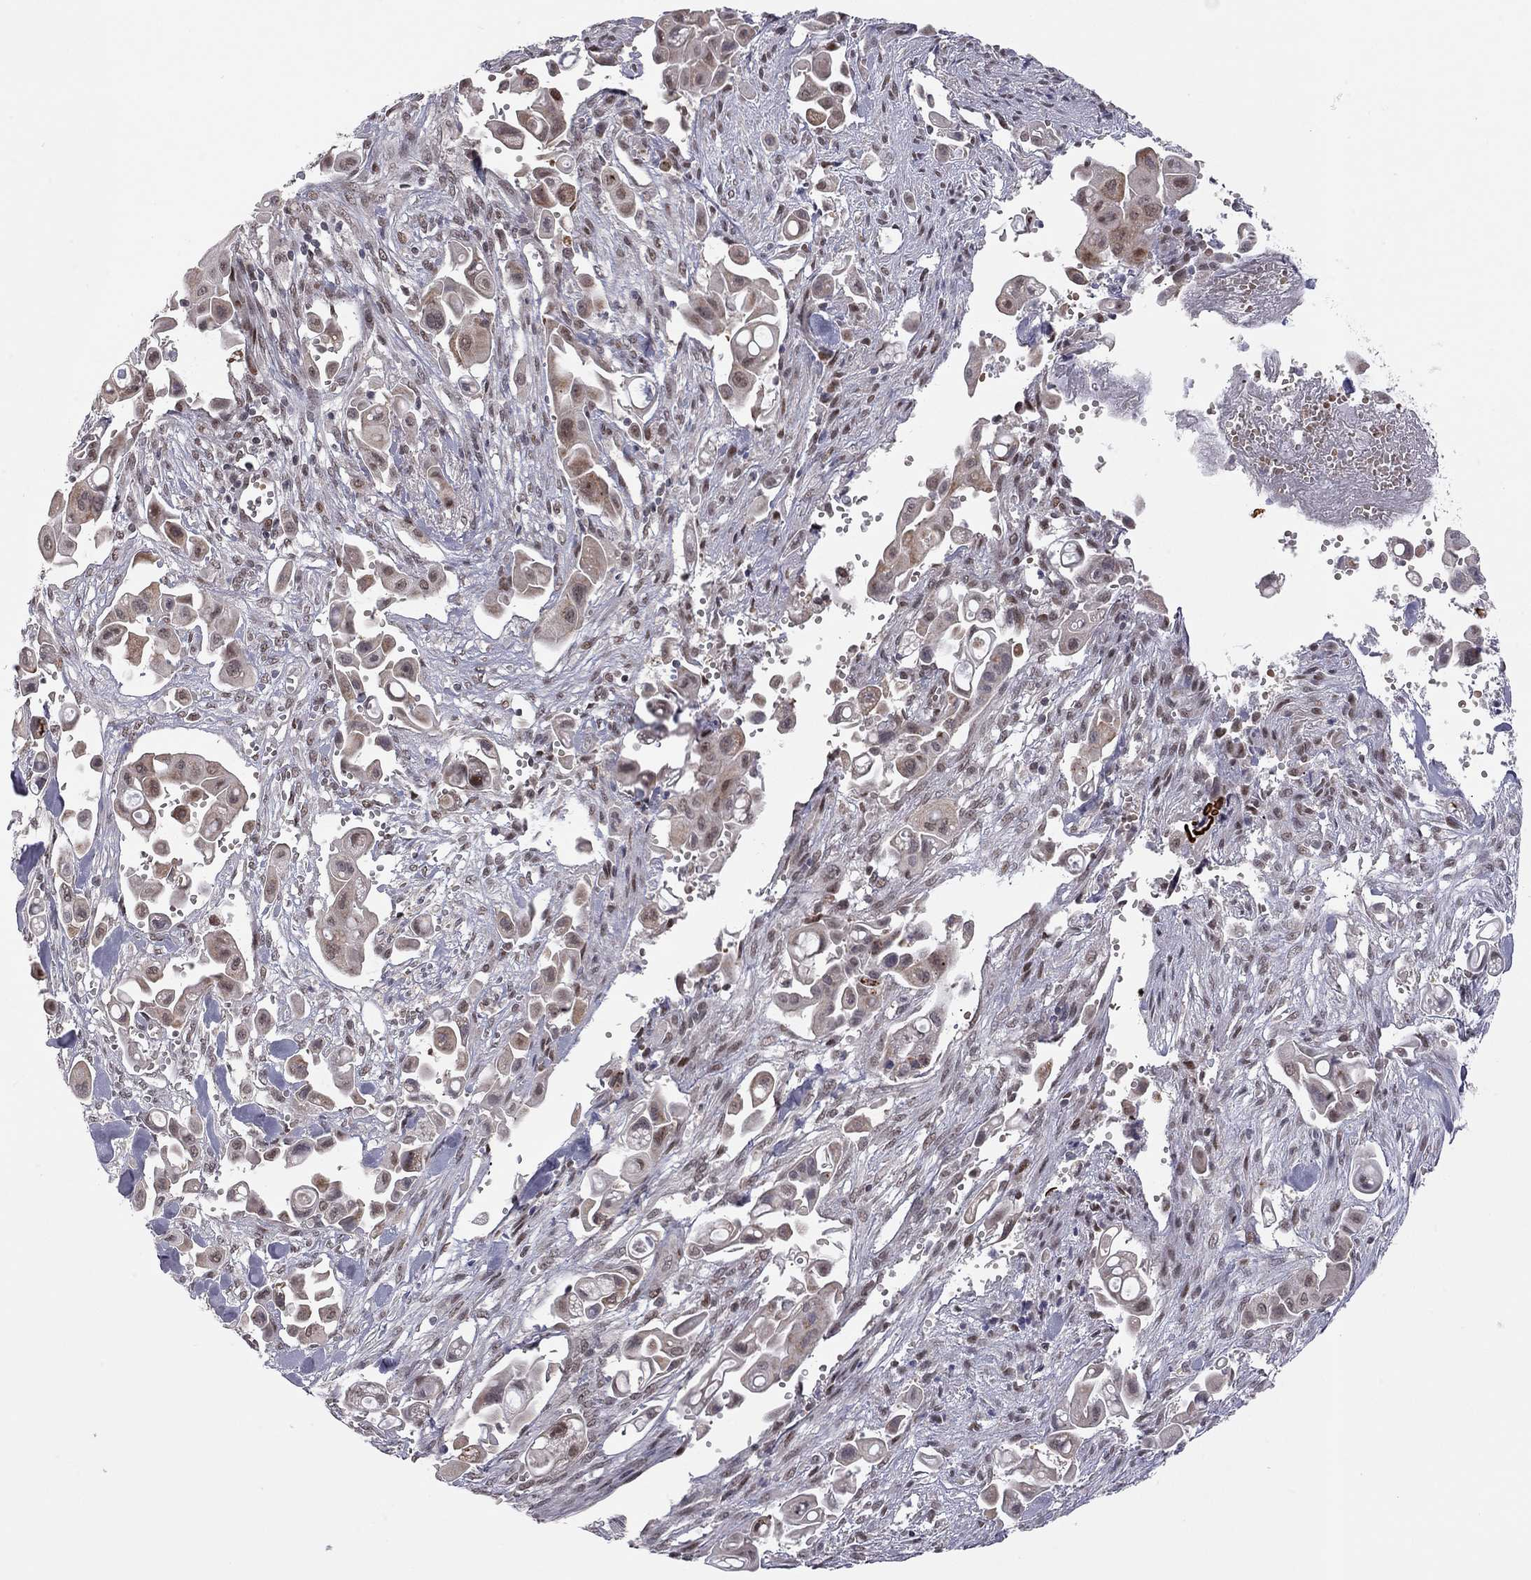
{"staining": {"intensity": "moderate", "quantity": "<25%", "location": "nuclear"}, "tissue": "pancreatic cancer", "cell_type": "Tumor cells", "image_type": "cancer", "snomed": [{"axis": "morphology", "description": "Adenocarcinoma, NOS"}, {"axis": "topography", "description": "Pancreas"}], "caption": "Protein staining shows moderate nuclear staining in about <25% of tumor cells in adenocarcinoma (pancreatic). (IHC, brightfield microscopy, high magnification).", "gene": "MC3R", "patient": {"sex": "male", "age": 50}}